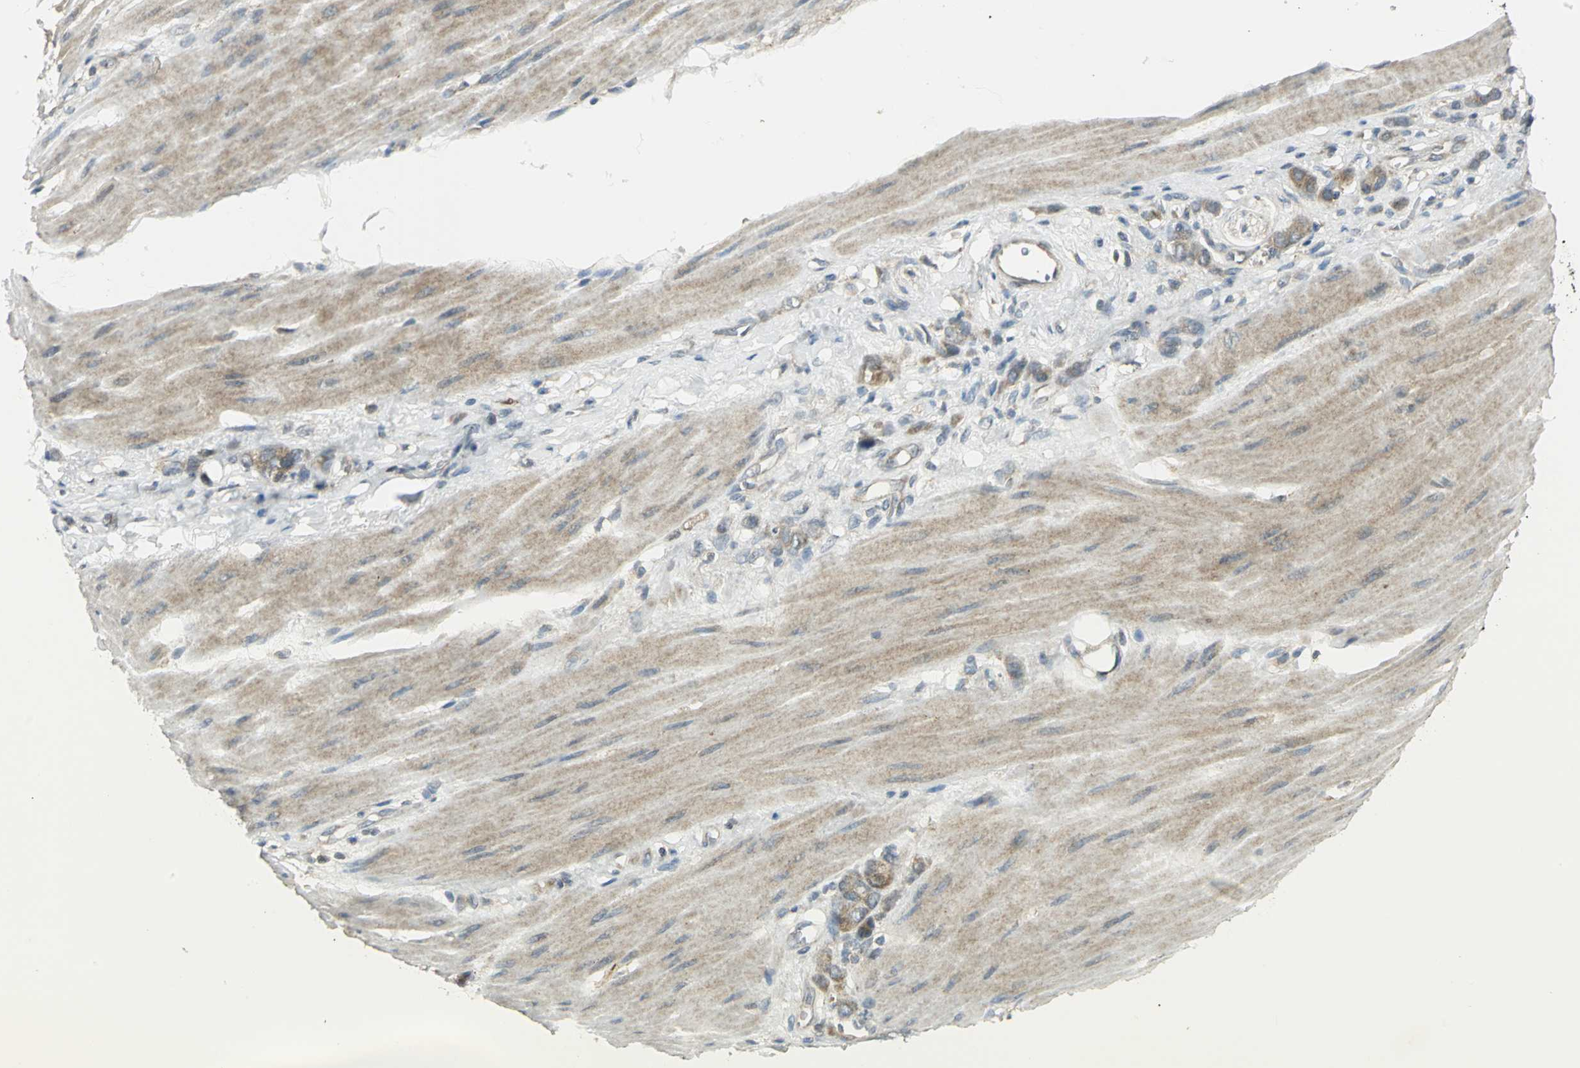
{"staining": {"intensity": "weak", "quantity": ">75%", "location": "cytoplasmic/membranous"}, "tissue": "stomach cancer", "cell_type": "Tumor cells", "image_type": "cancer", "snomed": [{"axis": "morphology", "description": "Adenocarcinoma, NOS"}, {"axis": "topography", "description": "Stomach"}], "caption": "Immunohistochemical staining of stomach cancer displays low levels of weak cytoplasmic/membranous protein staining in approximately >75% of tumor cells.", "gene": "MAPK8IP3", "patient": {"sex": "male", "age": 82}}